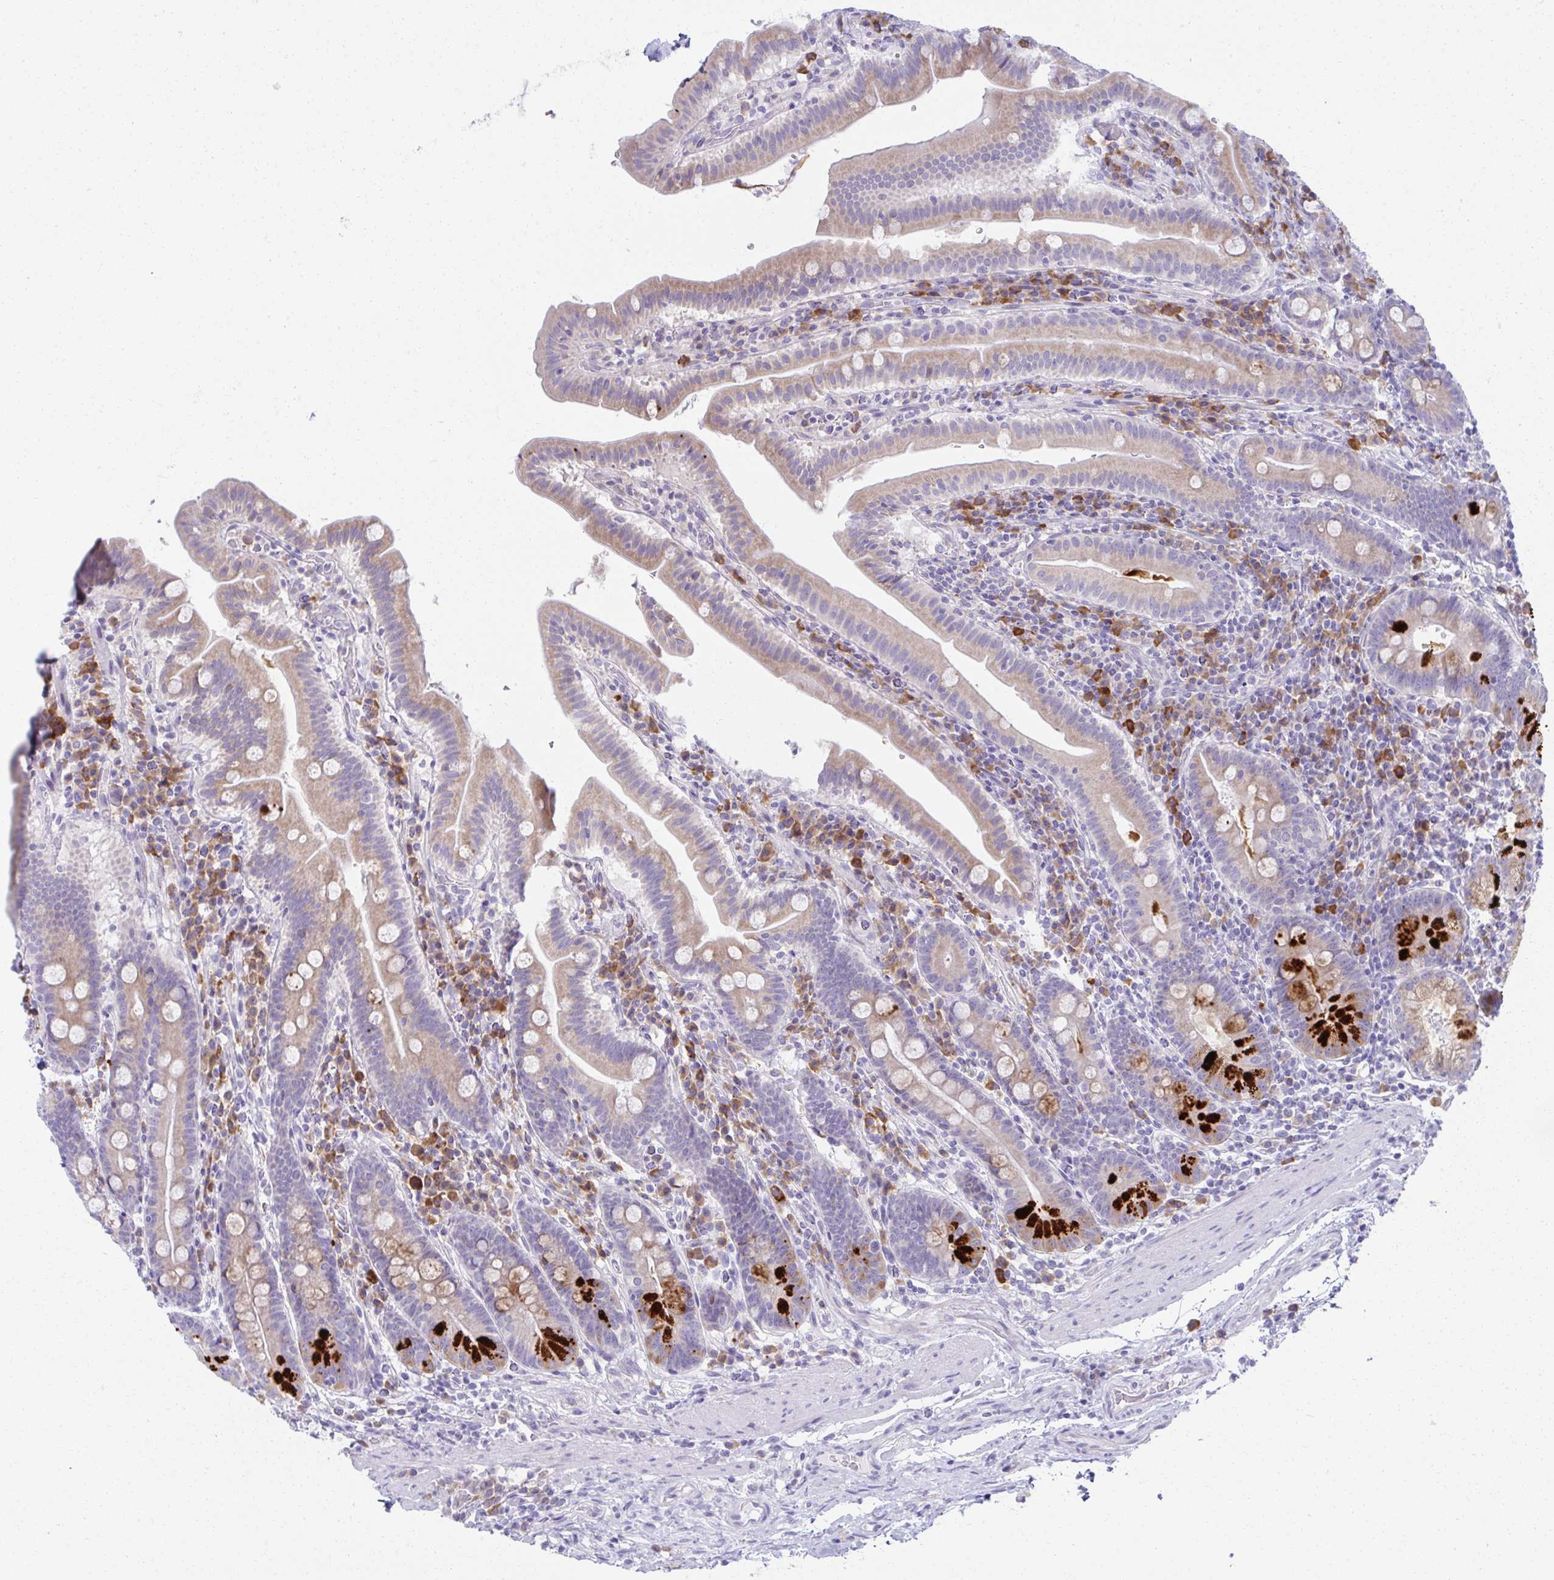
{"staining": {"intensity": "strong", "quantity": "<25%", "location": "cytoplasmic/membranous"}, "tissue": "small intestine", "cell_type": "Glandular cells", "image_type": "normal", "snomed": [{"axis": "morphology", "description": "Normal tissue, NOS"}, {"axis": "topography", "description": "Small intestine"}], "caption": "An immunohistochemistry (IHC) micrograph of unremarkable tissue is shown. Protein staining in brown highlights strong cytoplasmic/membranous positivity in small intestine within glandular cells. (IHC, brightfield microscopy, high magnification).", "gene": "FASLG", "patient": {"sex": "male", "age": 26}}